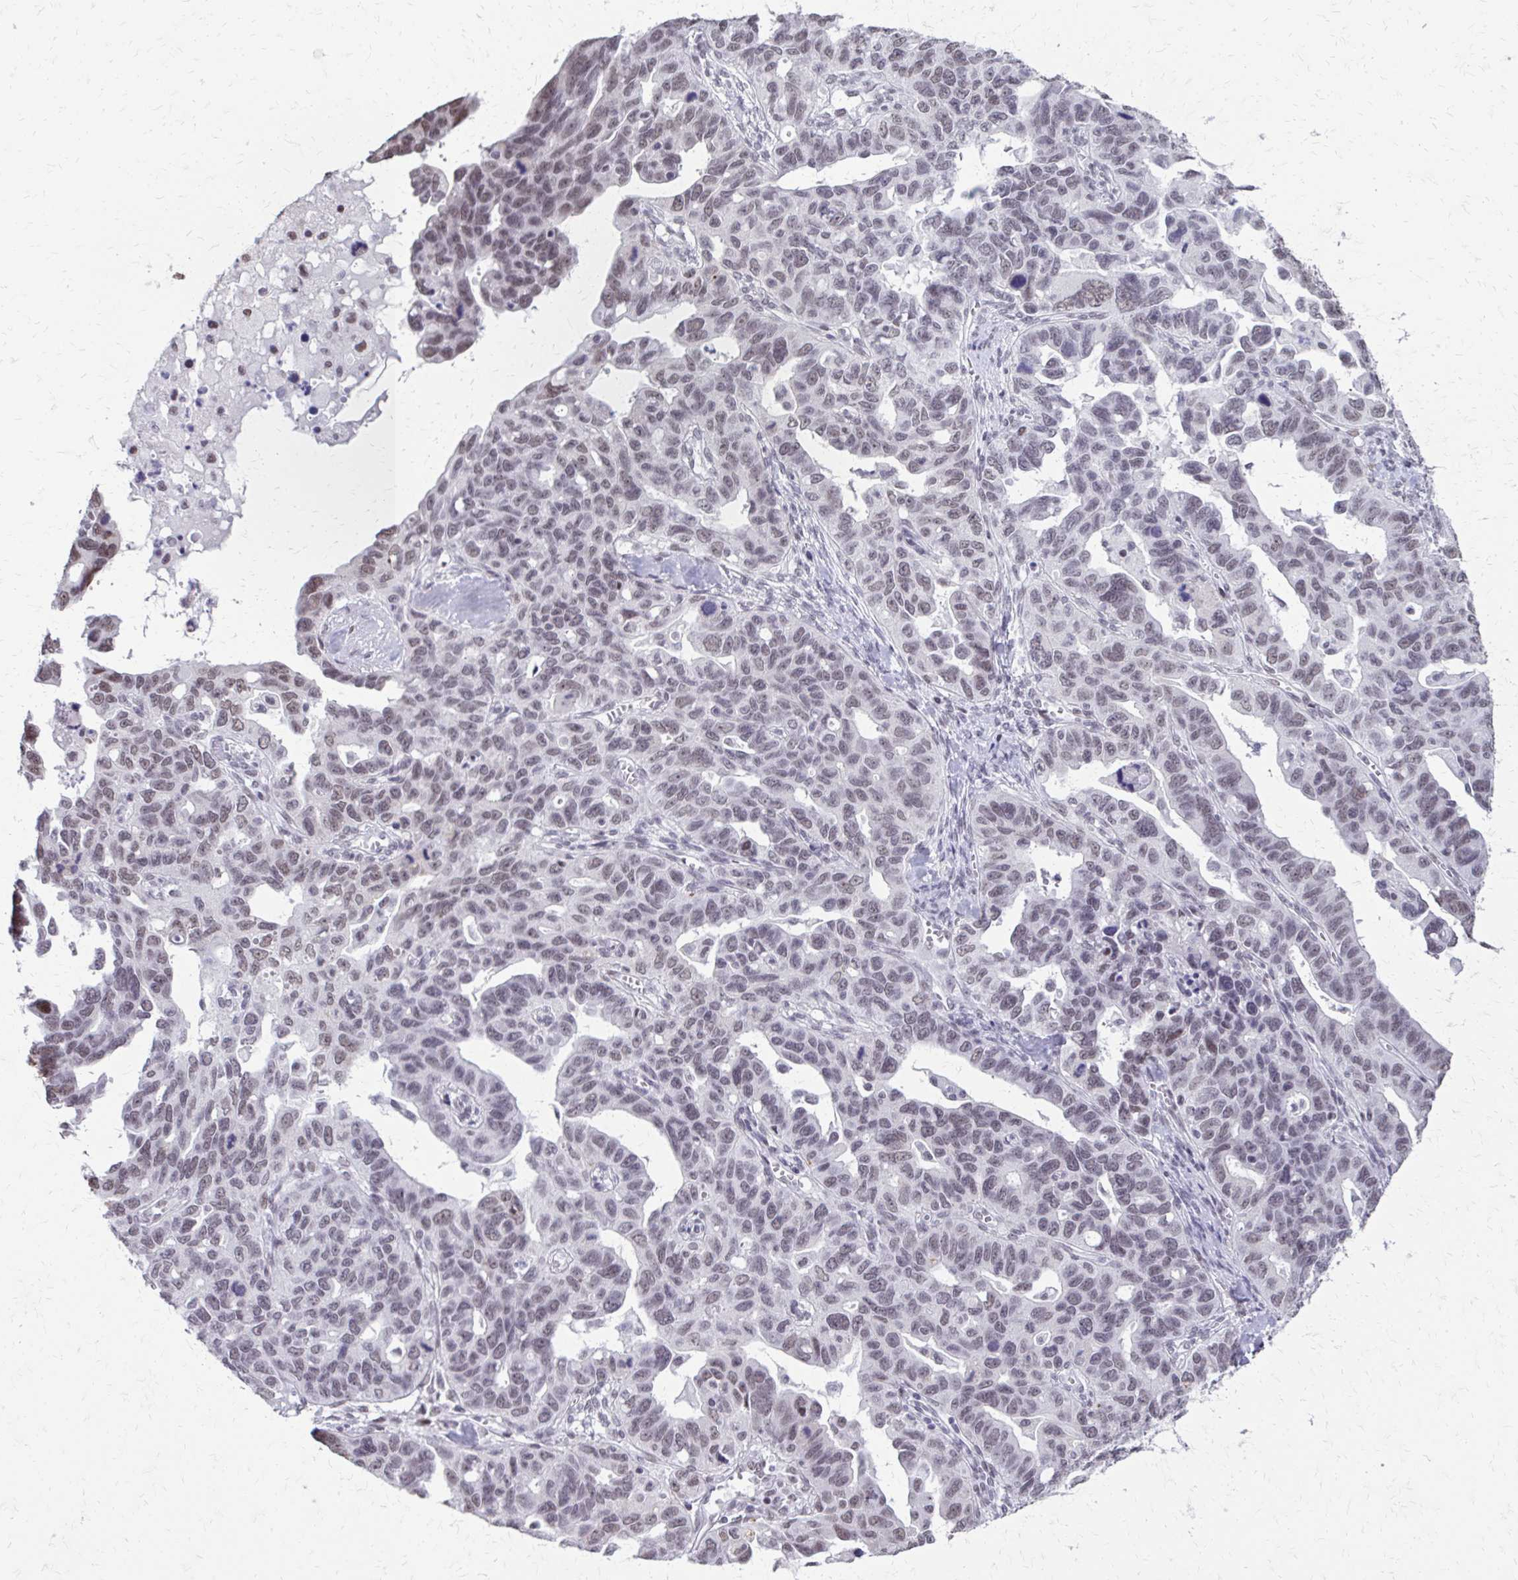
{"staining": {"intensity": "weak", "quantity": "25%-75%", "location": "nuclear"}, "tissue": "ovarian cancer", "cell_type": "Tumor cells", "image_type": "cancer", "snomed": [{"axis": "morphology", "description": "Cystadenocarcinoma, serous, NOS"}, {"axis": "topography", "description": "Ovary"}], "caption": "IHC (DAB) staining of ovarian cancer (serous cystadenocarcinoma) exhibits weak nuclear protein positivity in approximately 25%-75% of tumor cells.", "gene": "SS18", "patient": {"sex": "female", "age": 69}}